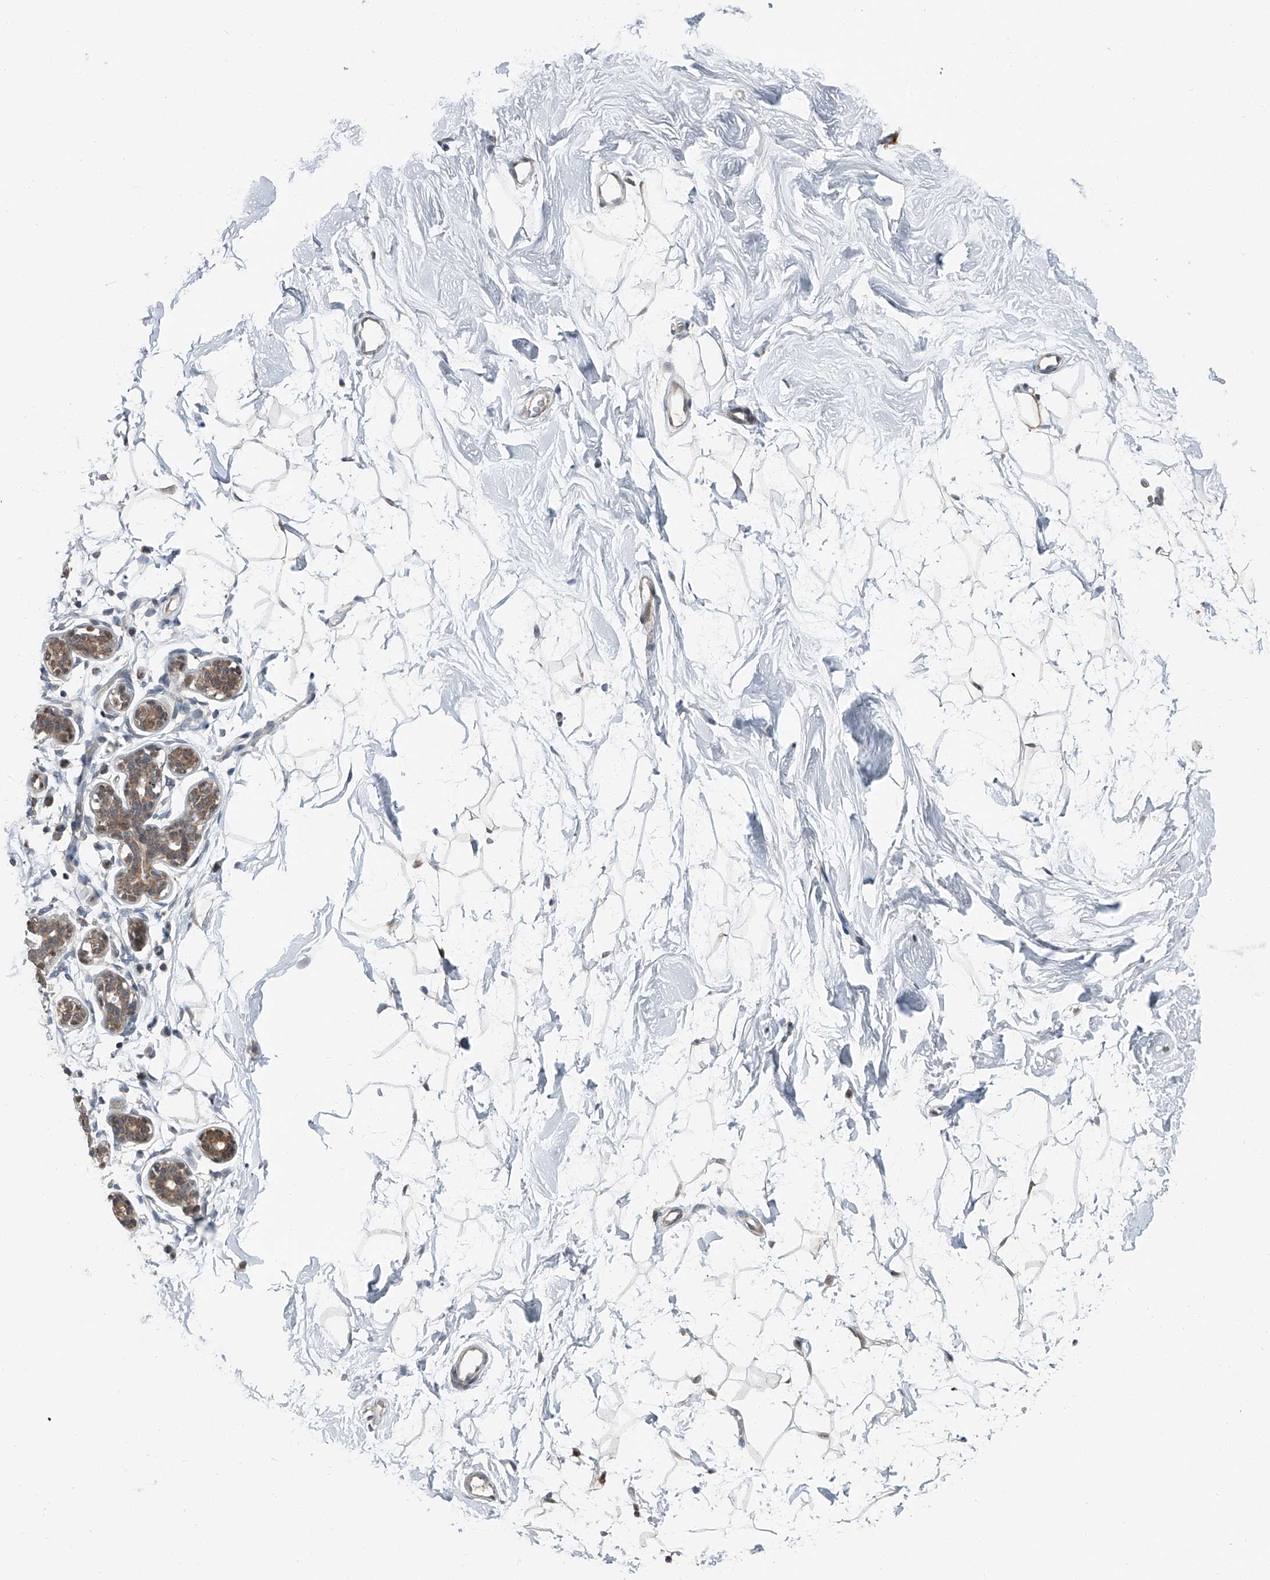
{"staining": {"intensity": "weak", "quantity": ">75%", "location": "cytoplasmic/membranous"}, "tissue": "breast", "cell_type": "Adipocytes", "image_type": "normal", "snomed": [{"axis": "morphology", "description": "Normal tissue, NOS"}, {"axis": "topography", "description": "Breast"}], "caption": "Immunohistochemistry histopathology image of normal human breast stained for a protein (brown), which shows low levels of weak cytoplasmic/membranous positivity in about >75% of adipocytes.", "gene": "CHRNA7", "patient": {"sex": "female", "age": 26}}